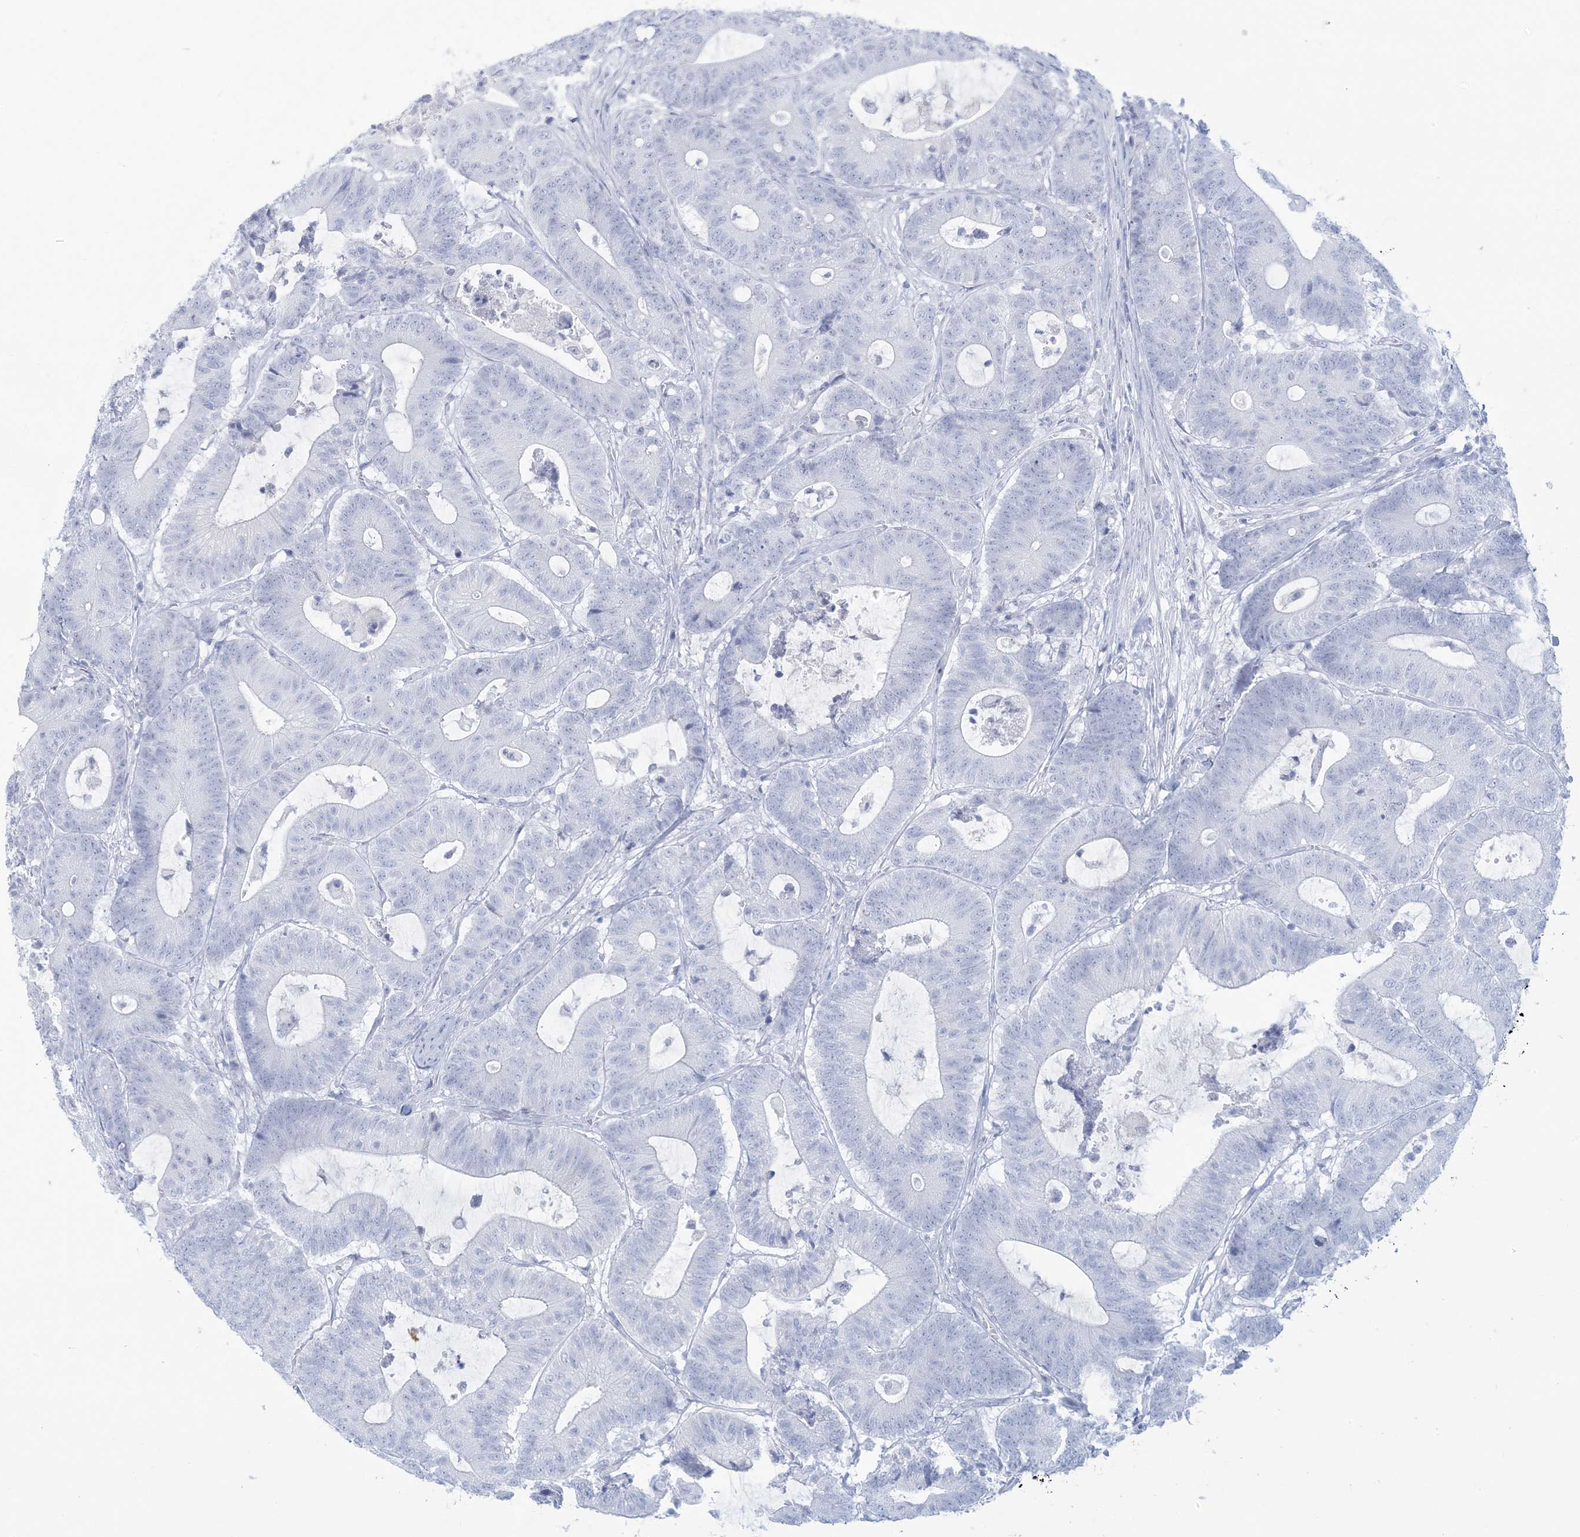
{"staining": {"intensity": "negative", "quantity": "none", "location": "none"}, "tissue": "colorectal cancer", "cell_type": "Tumor cells", "image_type": "cancer", "snomed": [{"axis": "morphology", "description": "Adenocarcinoma, NOS"}, {"axis": "topography", "description": "Colon"}], "caption": "Photomicrograph shows no protein expression in tumor cells of colorectal adenocarcinoma tissue.", "gene": "AGXT", "patient": {"sex": "female", "age": 84}}